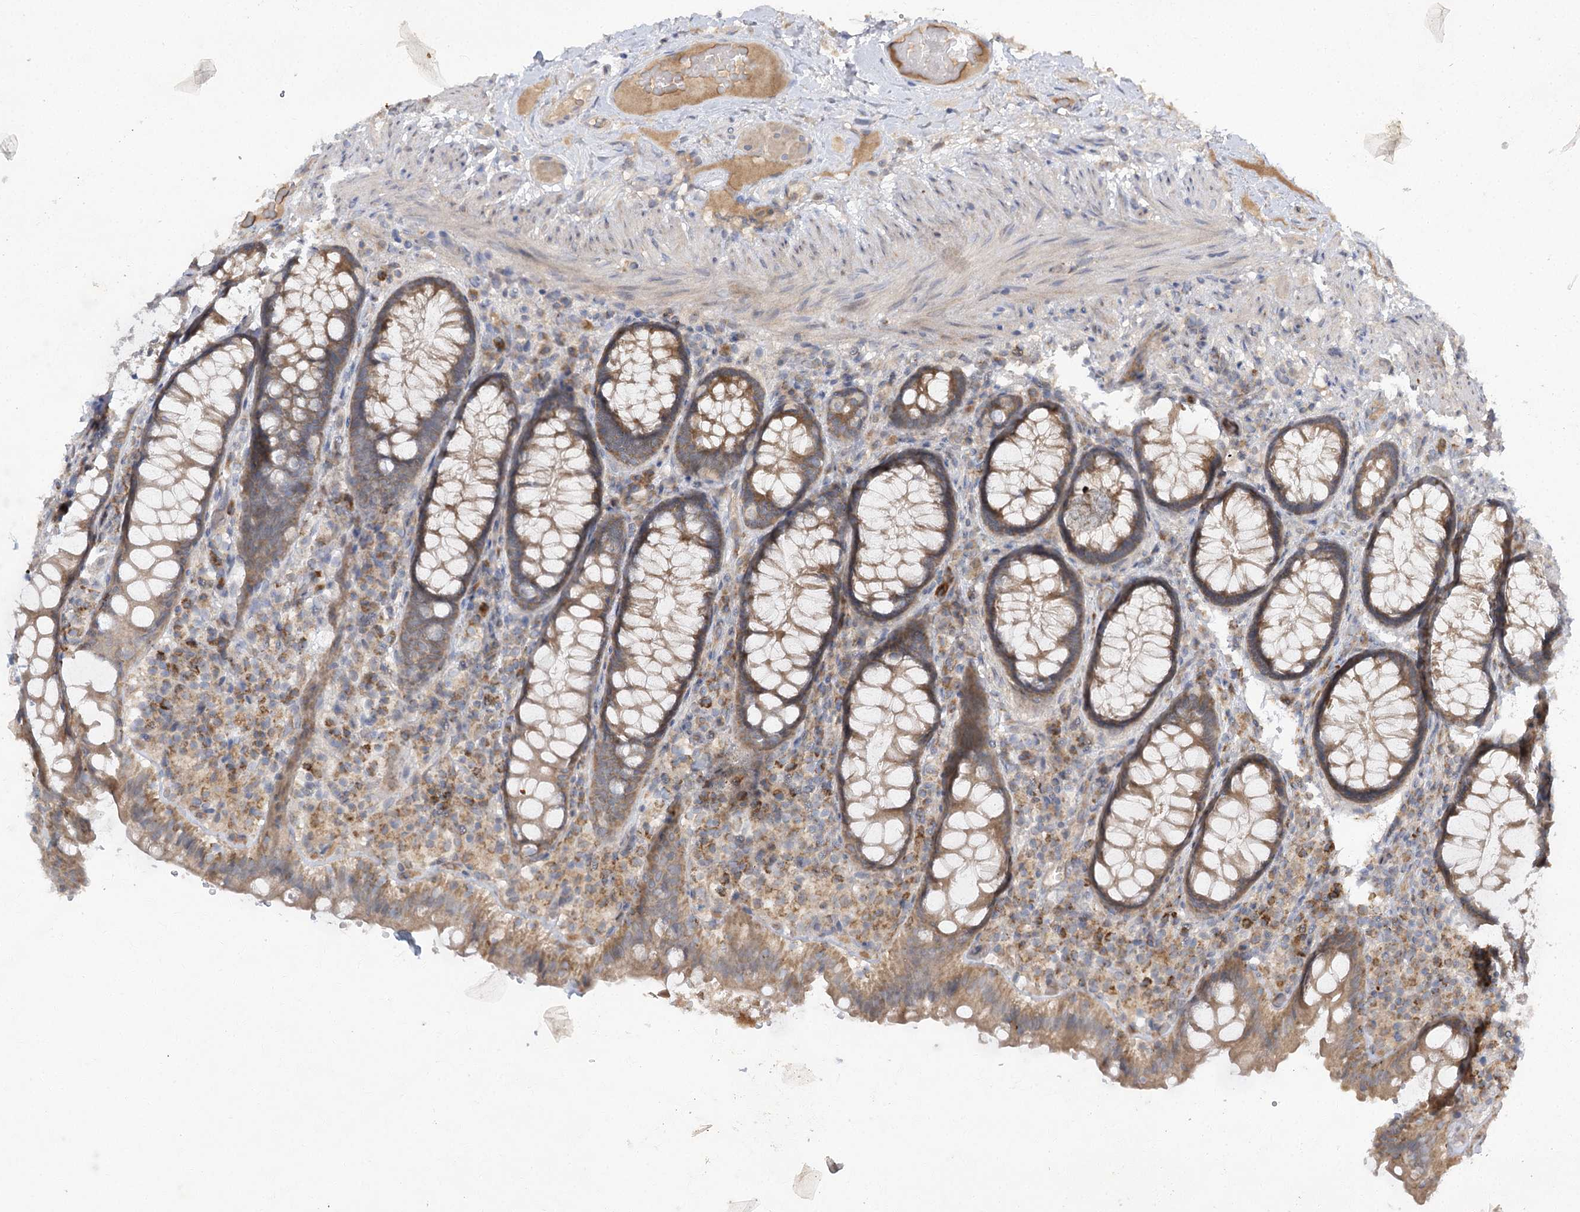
{"staining": {"intensity": "moderate", "quantity": ">75%", "location": "cytoplasmic/membranous"}, "tissue": "rectum", "cell_type": "Glandular cells", "image_type": "normal", "snomed": [{"axis": "morphology", "description": "Normal tissue, NOS"}, {"axis": "topography", "description": "Rectum"}], "caption": "Protein analysis of benign rectum shows moderate cytoplasmic/membranous staining in approximately >75% of glandular cells.", "gene": "TRAF3IP1", "patient": {"sex": "male", "age": 83}}